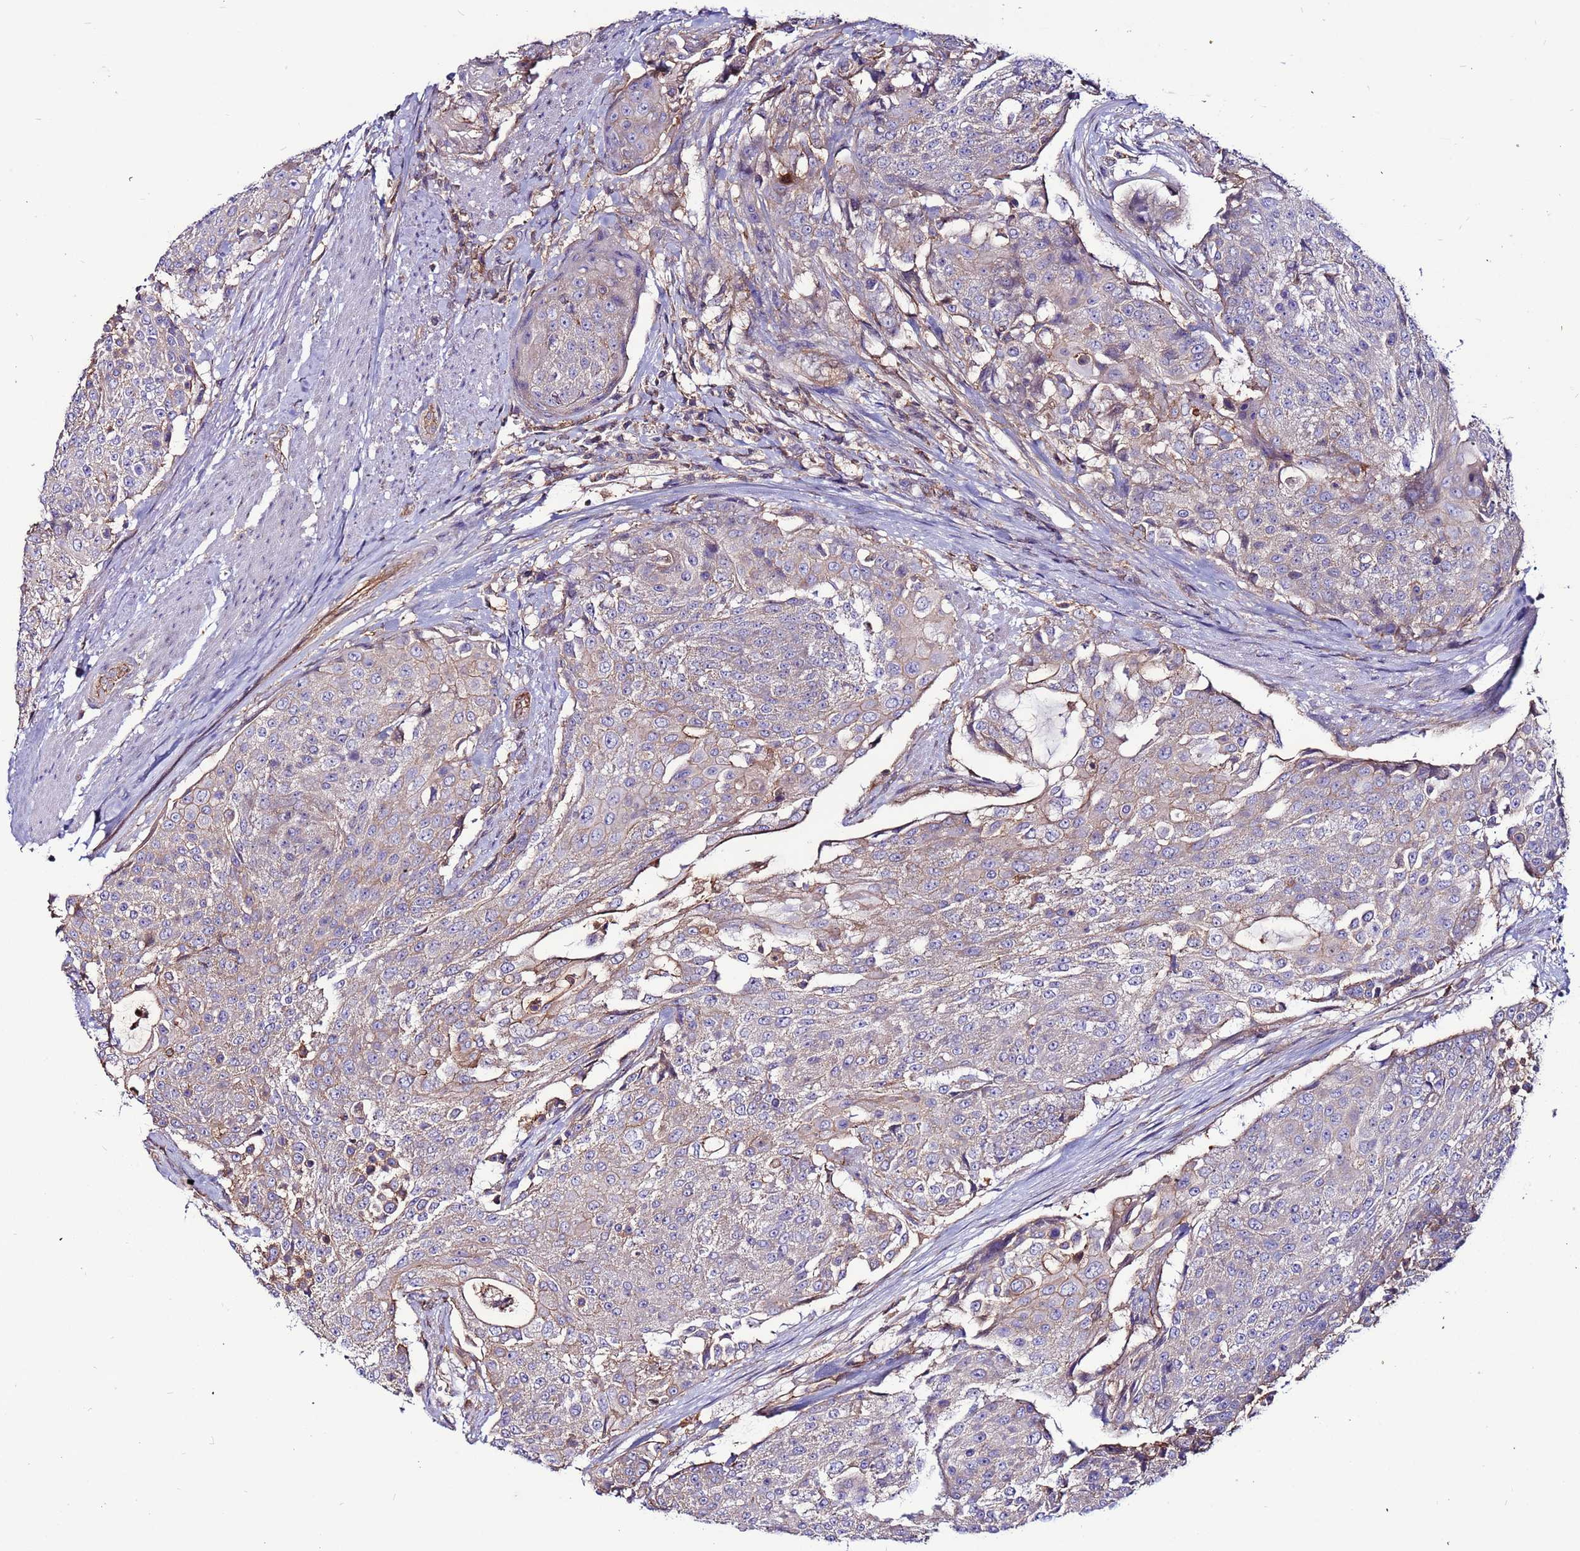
{"staining": {"intensity": "weak", "quantity": "25%-75%", "location": "cytoplasmic/membranous"}, "tissue": "urothelial cancer", "cell_type": "Tumor cells", "image_type": "cancer", "snomed": [{"axis": "morphology", "description": "Urothelial carcinoma, High grade"}, {"axis": "topography", "description": "Urinary bladder"}], "caption": "Approximately 25%-75% of tumor cells in human high-grade urothelial carcinoma display weak cytoplasmic/membranous protein staining as visualized by brown immunohistochemical staining.", "gene": "NRN1L", "patient": {"sex": "female", "age": 63}}